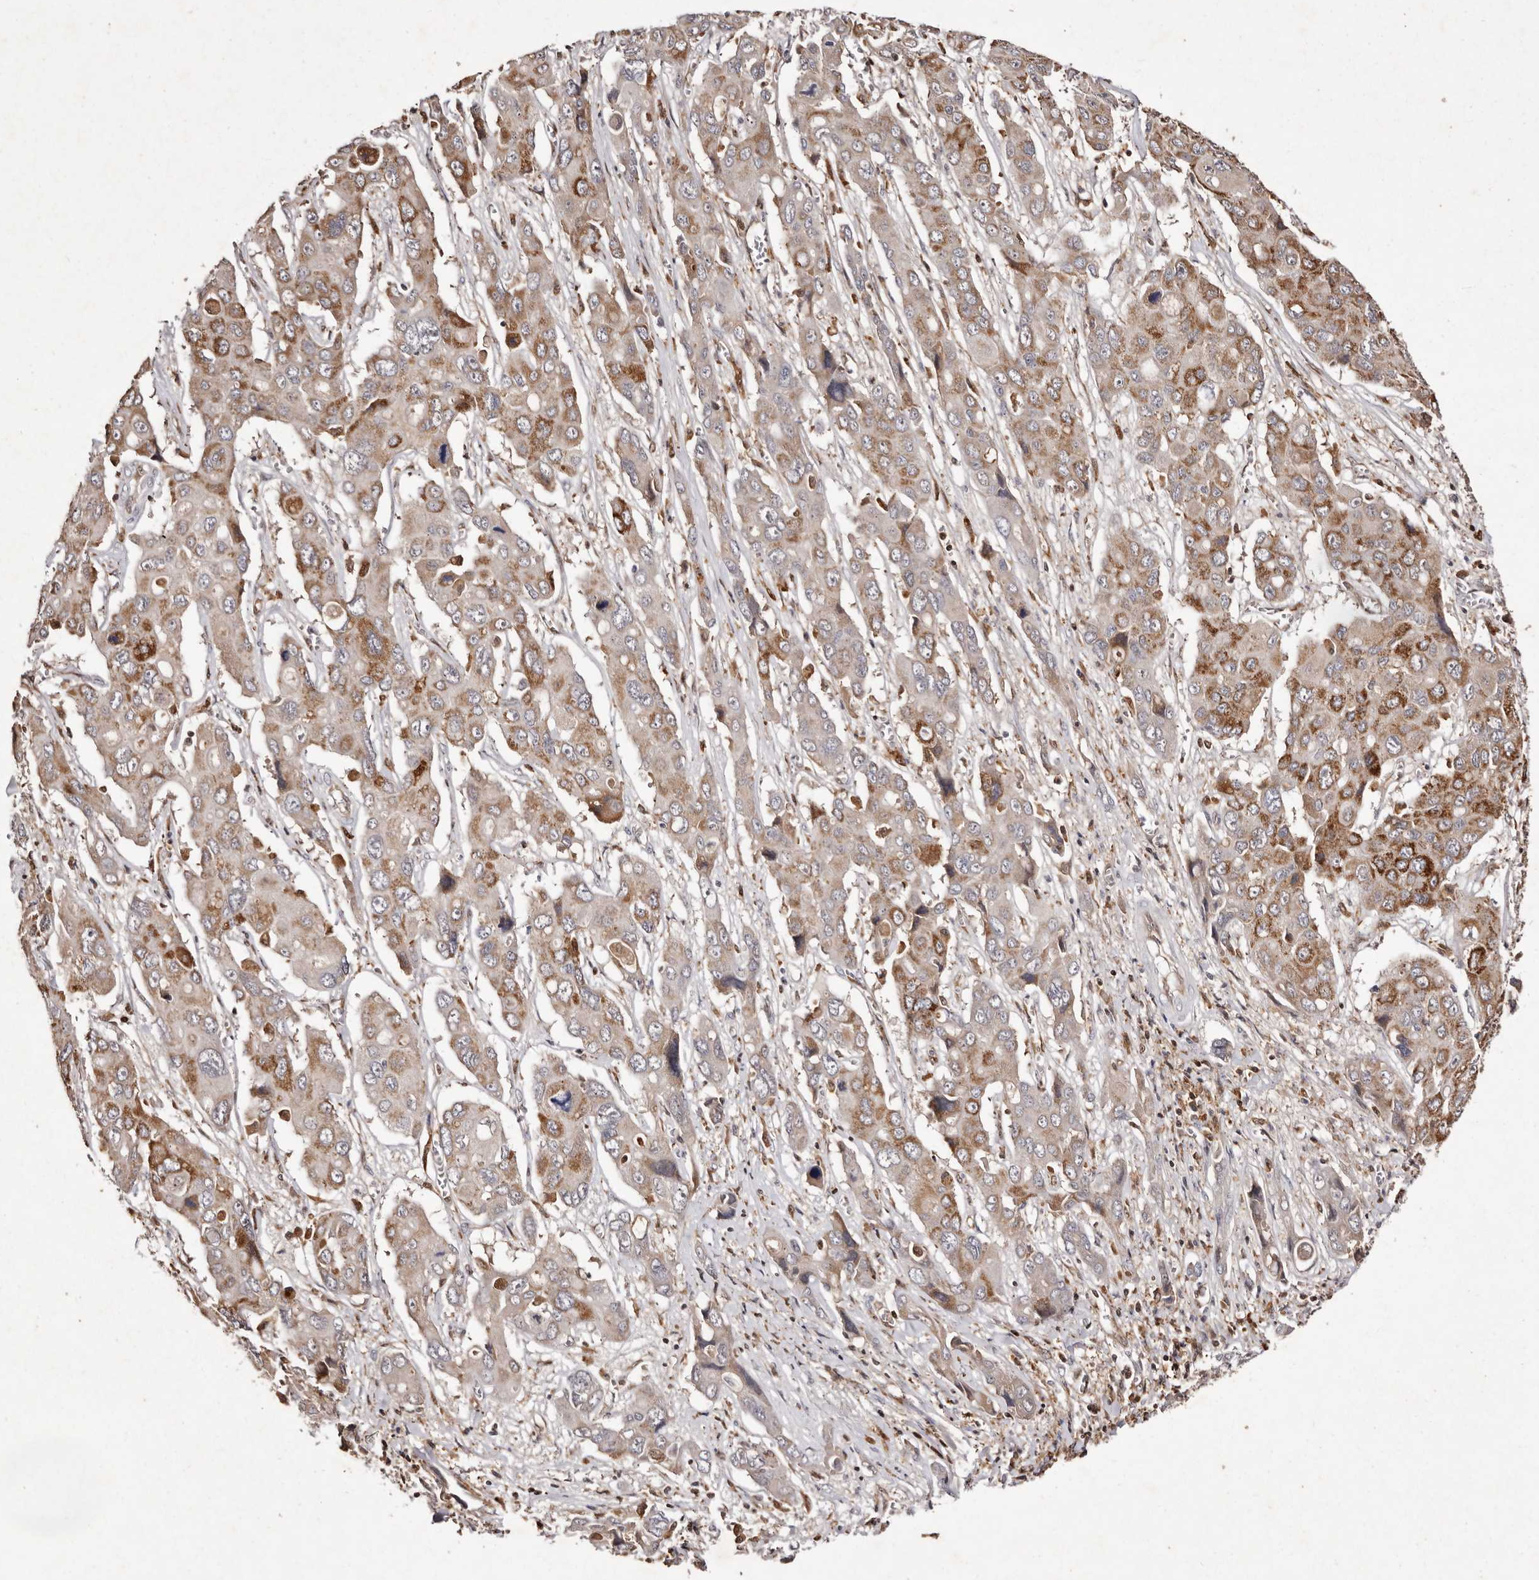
{"staining": {"intensity": "moderate", "quantity": ">75%", "location": "cytoplasmic/membranous"}, "tissue": "liver cancer", "cell_type": "Tumor cells", "image_type": "cancer", "snomed": [{"axis": "morphology", "description": "Cholangiocarcinoma"}, {"axis": "topography", "description": "Liver"}], "caption": "Liver cancer (cholangiocarcinoma) tissue reveals moderate cytoplasmic/membranous positivity in about >75% of tumor cells The staining is performed using DAB brown chromogen to label protein expression. The nuclei are counter-stained blue using hematoxylin.", "gene": "GIMAP4", "patient": {"sex": "male", "age": 67}}